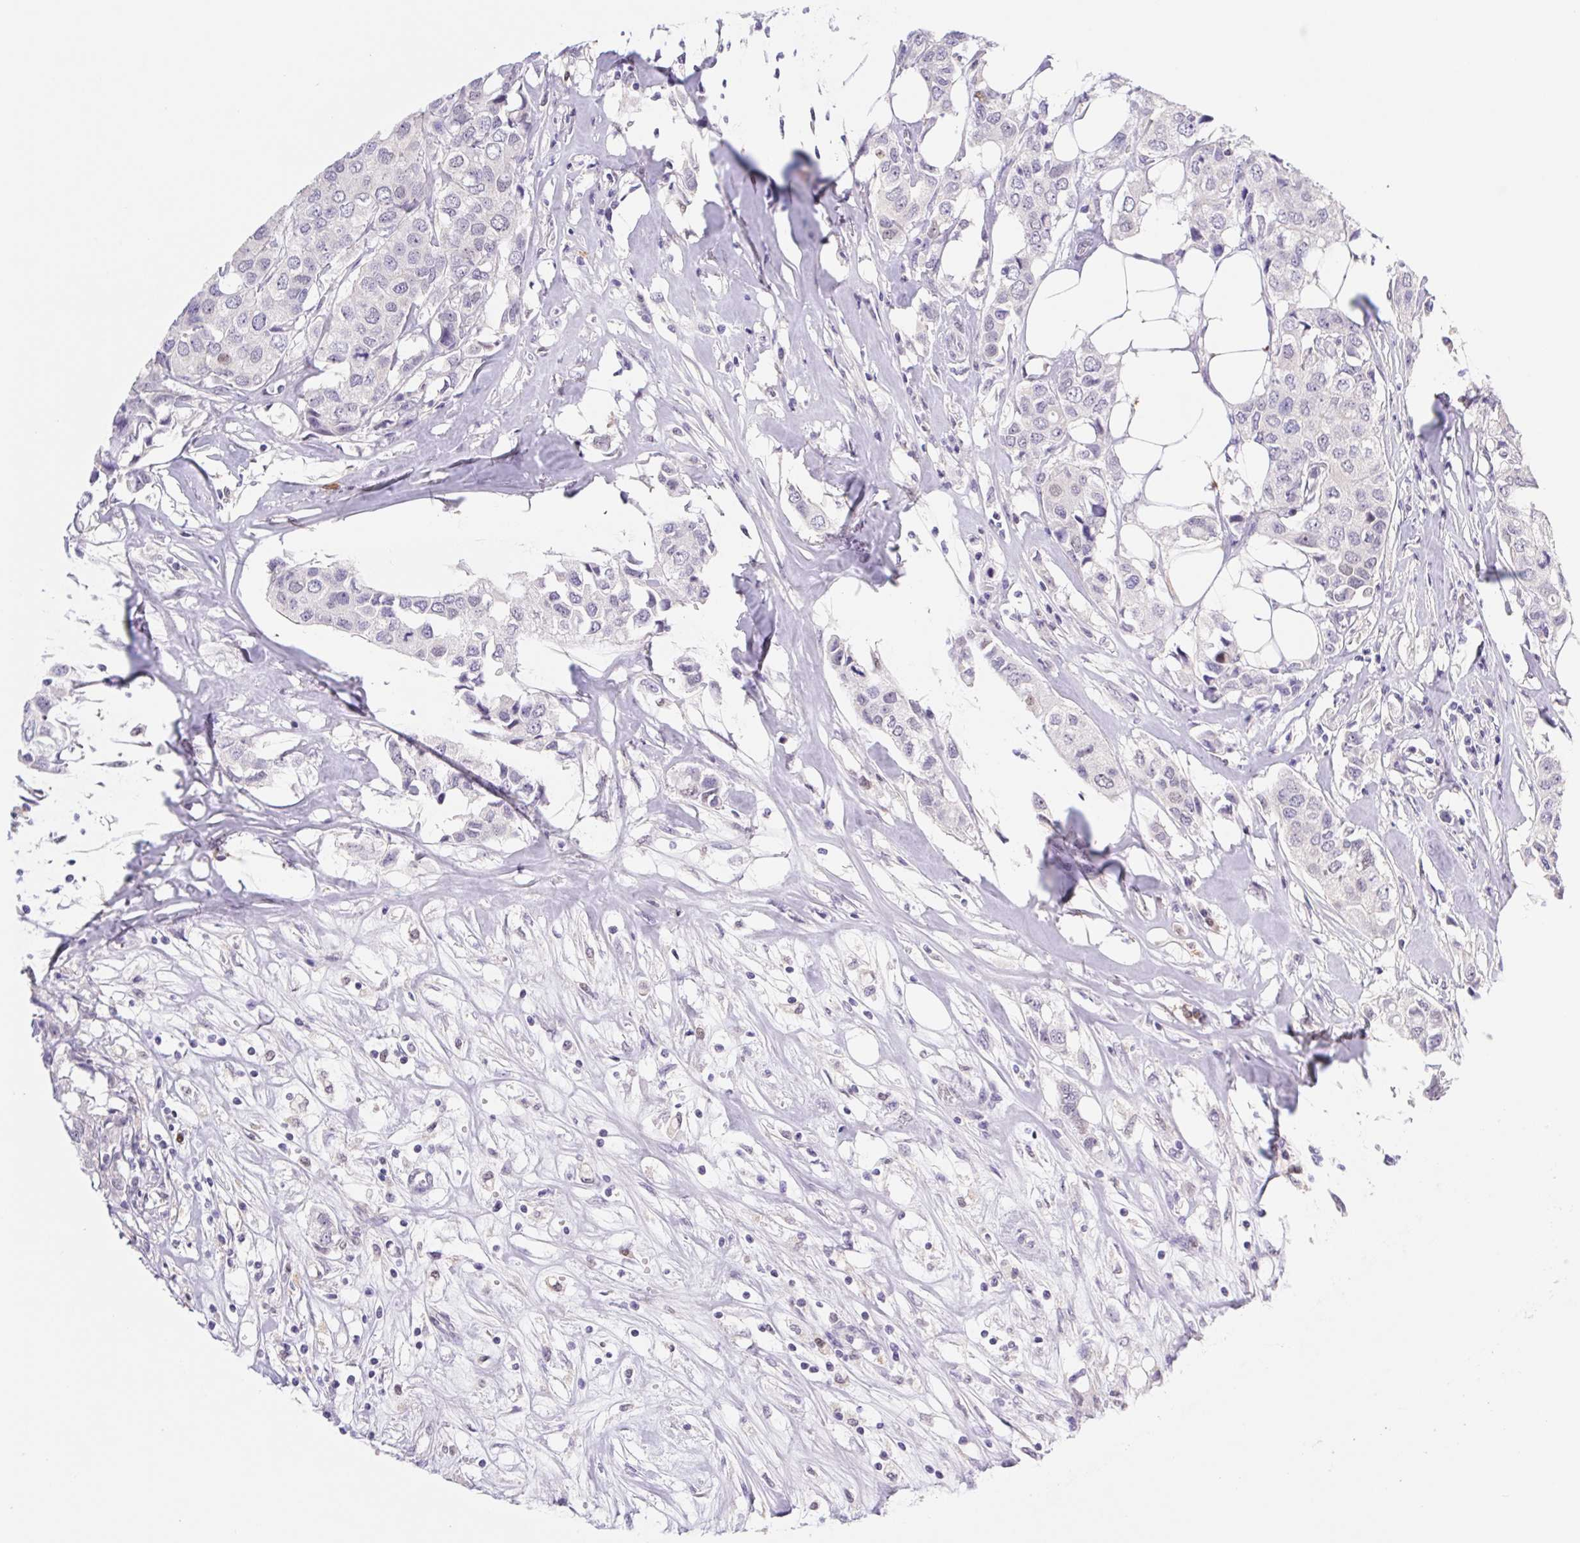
{"staining": {"intensity": "negative", "quantity": "none", "location": "none"}, "tissue": "breast cancer", "cell_type": "Tumor cells", "image_type": "cancer", "snomed": [{"axis": "morphology", "description": "Duct carcinoma"}, {"axis": "topography", "description": "Breast"}], "caption": "This is a image of immunohistochemistry staining of breast cancer, which shows no expression in tumor cells.", "gene": "L3MBTL4", "patient": {"sex": "female", "age": 80}}